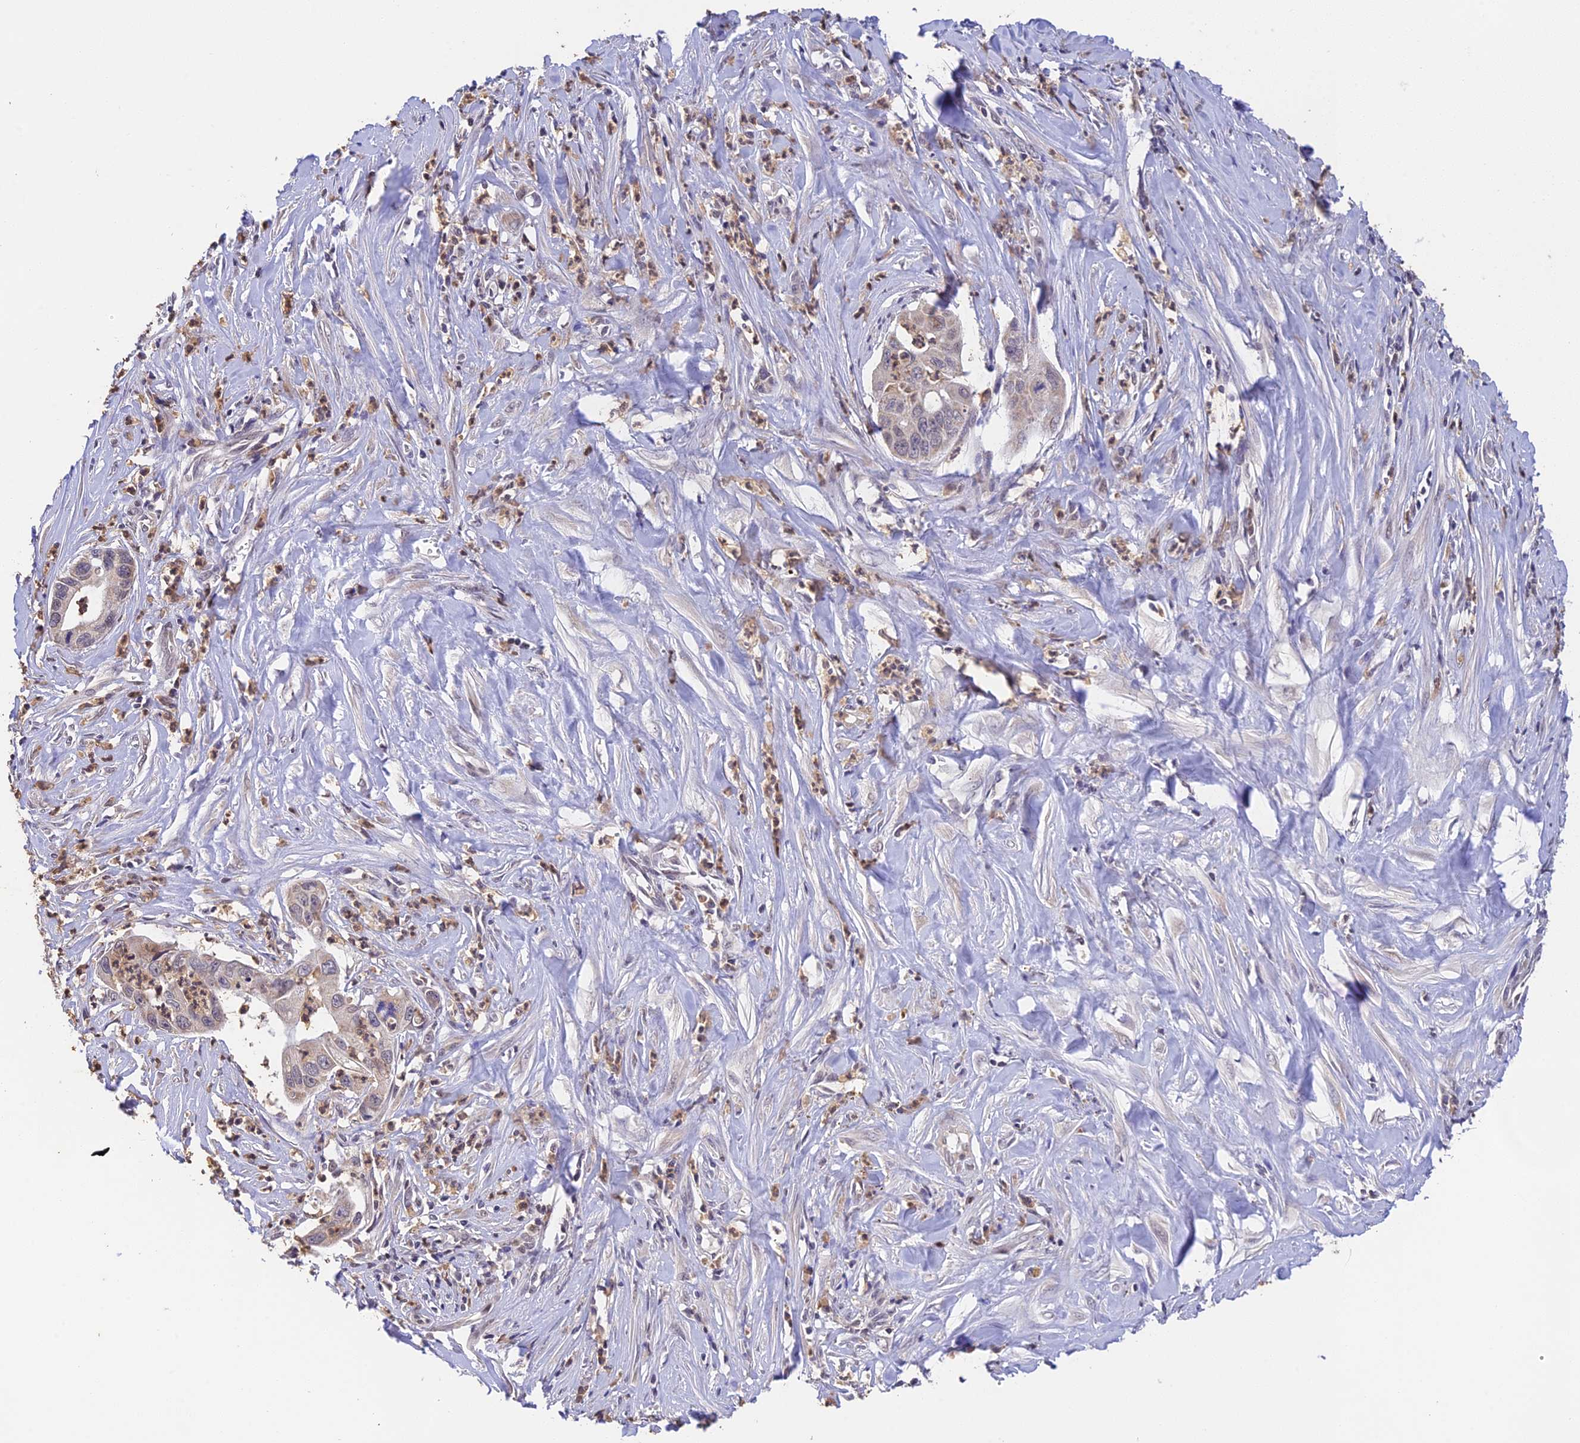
{"staining": {"intensity": "negative", "quantity": "none", "location": "none"}, "tissue": "pancreatic cancer", "cell_type": "Tumor cells", "image_type": "cancer", "snomed": [{"axis": "morphology", "description": "Adenocarcinoma, NOS"}, {"axis": "topography", "description": "Pancreas"}], "caption": "This is an immunohistochemistry histopathology image of human adenocarcinoma (pancreatic). There is no staining in tumor cells.", "gene": "PEX16", "patient": {"sex": "male", "age": 73}}